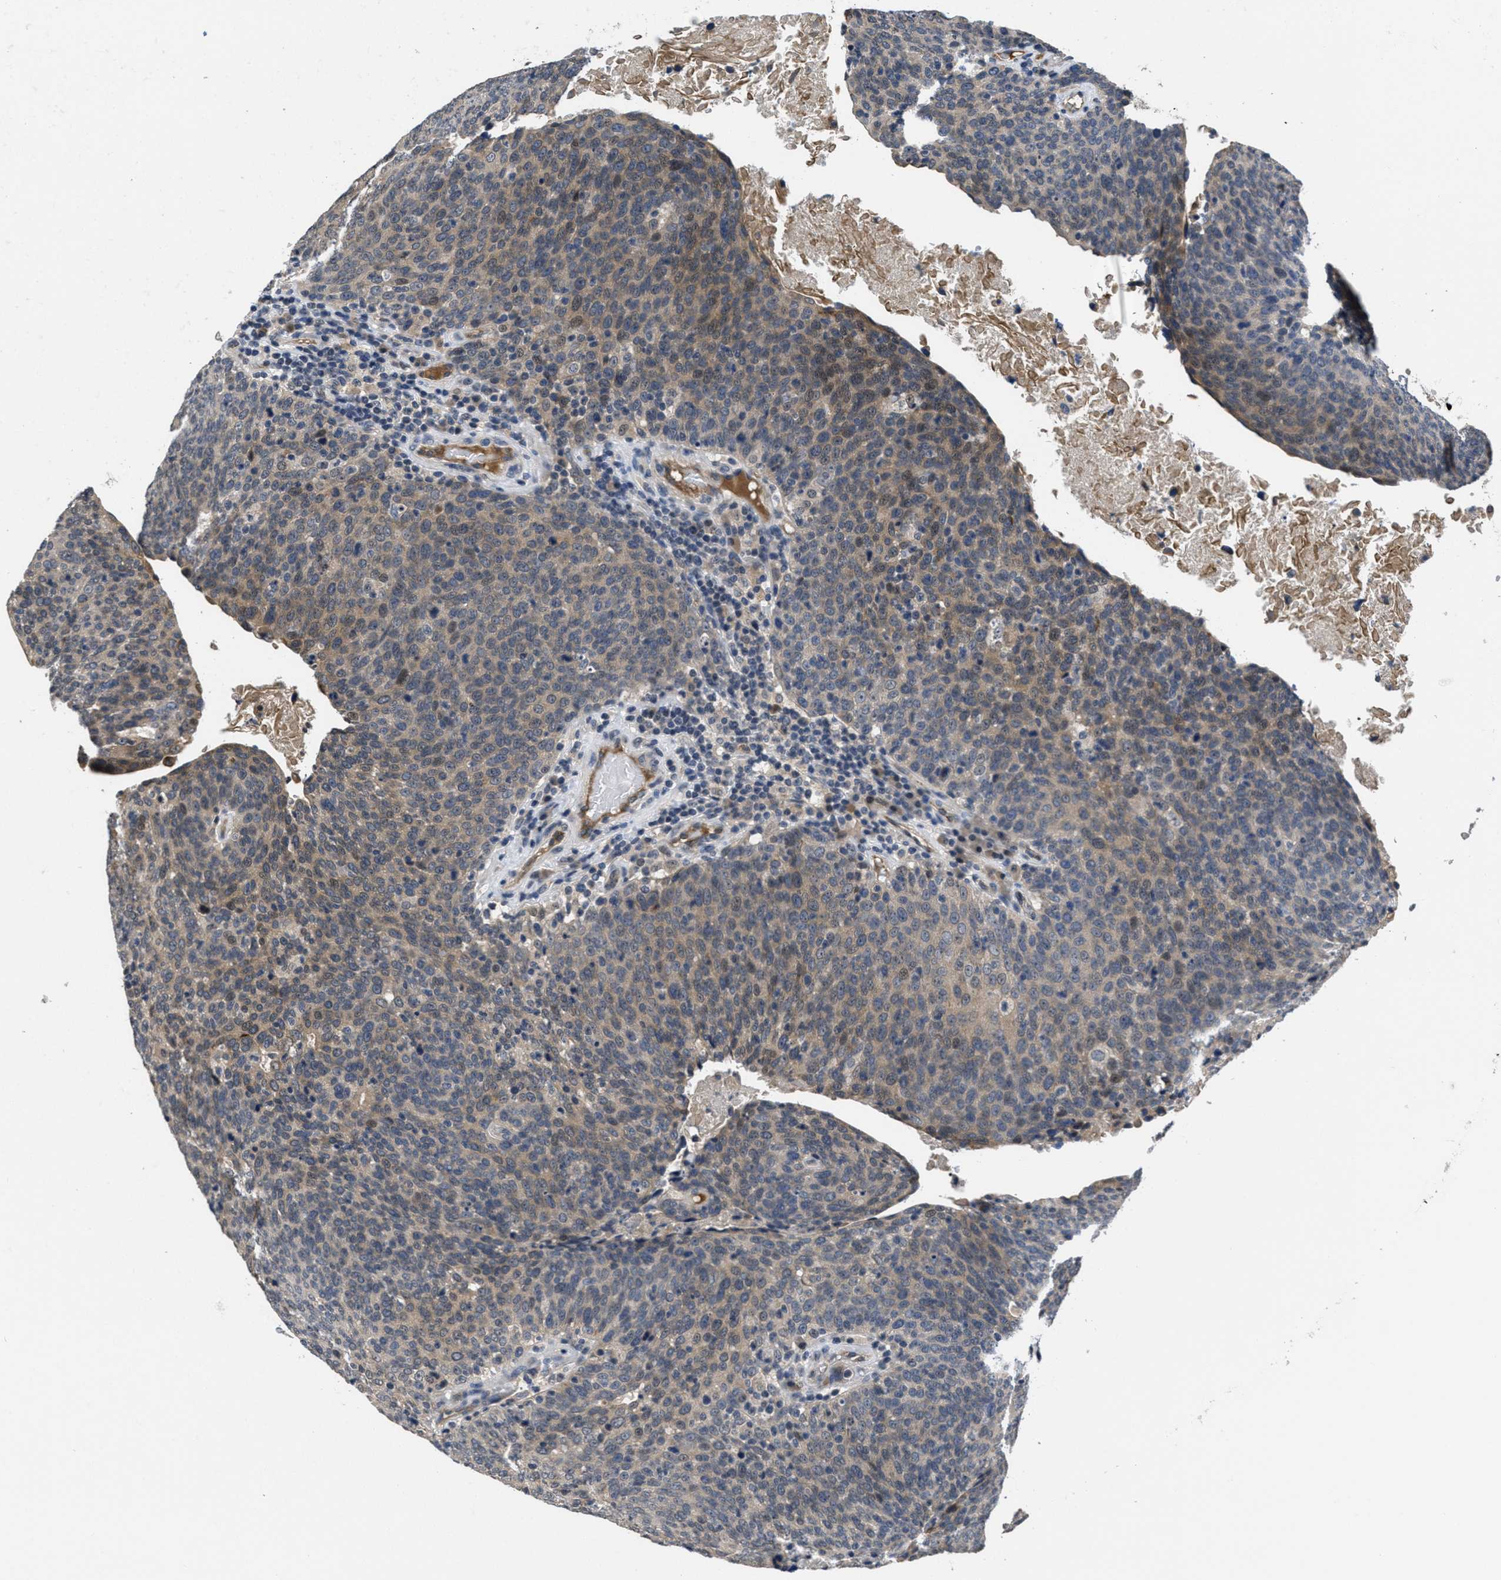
{"staining": {"intensity": "moderate", "quantity": "25%-75%", "location": "cytoplasmic/membranous"}, "tissue": "head and neck cancer", "cell_type": "Tumor cells", "image_type": "cancer", "snomed": [{"axis": "morphology", "description": "Squamous cell carcinoma, NOS"}, {"axis": "morphology", "description": "Squamous cell carcinoma, metastatic, NOS"}, {"axis": "topography", "description": "Lymph node"}, {"axis": "topography", "description": "Head-Neck"}], "caption": "Immunohistochemistry (IHC) (DAB) staining of metastatic squamous cell carcinoma (head and neck) shows moderate cytoplasmic/membranous protein expression in approximately 25%-75% of tumor cells. (DAB (3,3'-diaminobenzidine) IHC, brown staining for protein, blue staining for nuclei).", "gene": "ANGPT1", "patient": {"sex": "male", "age": 62}}